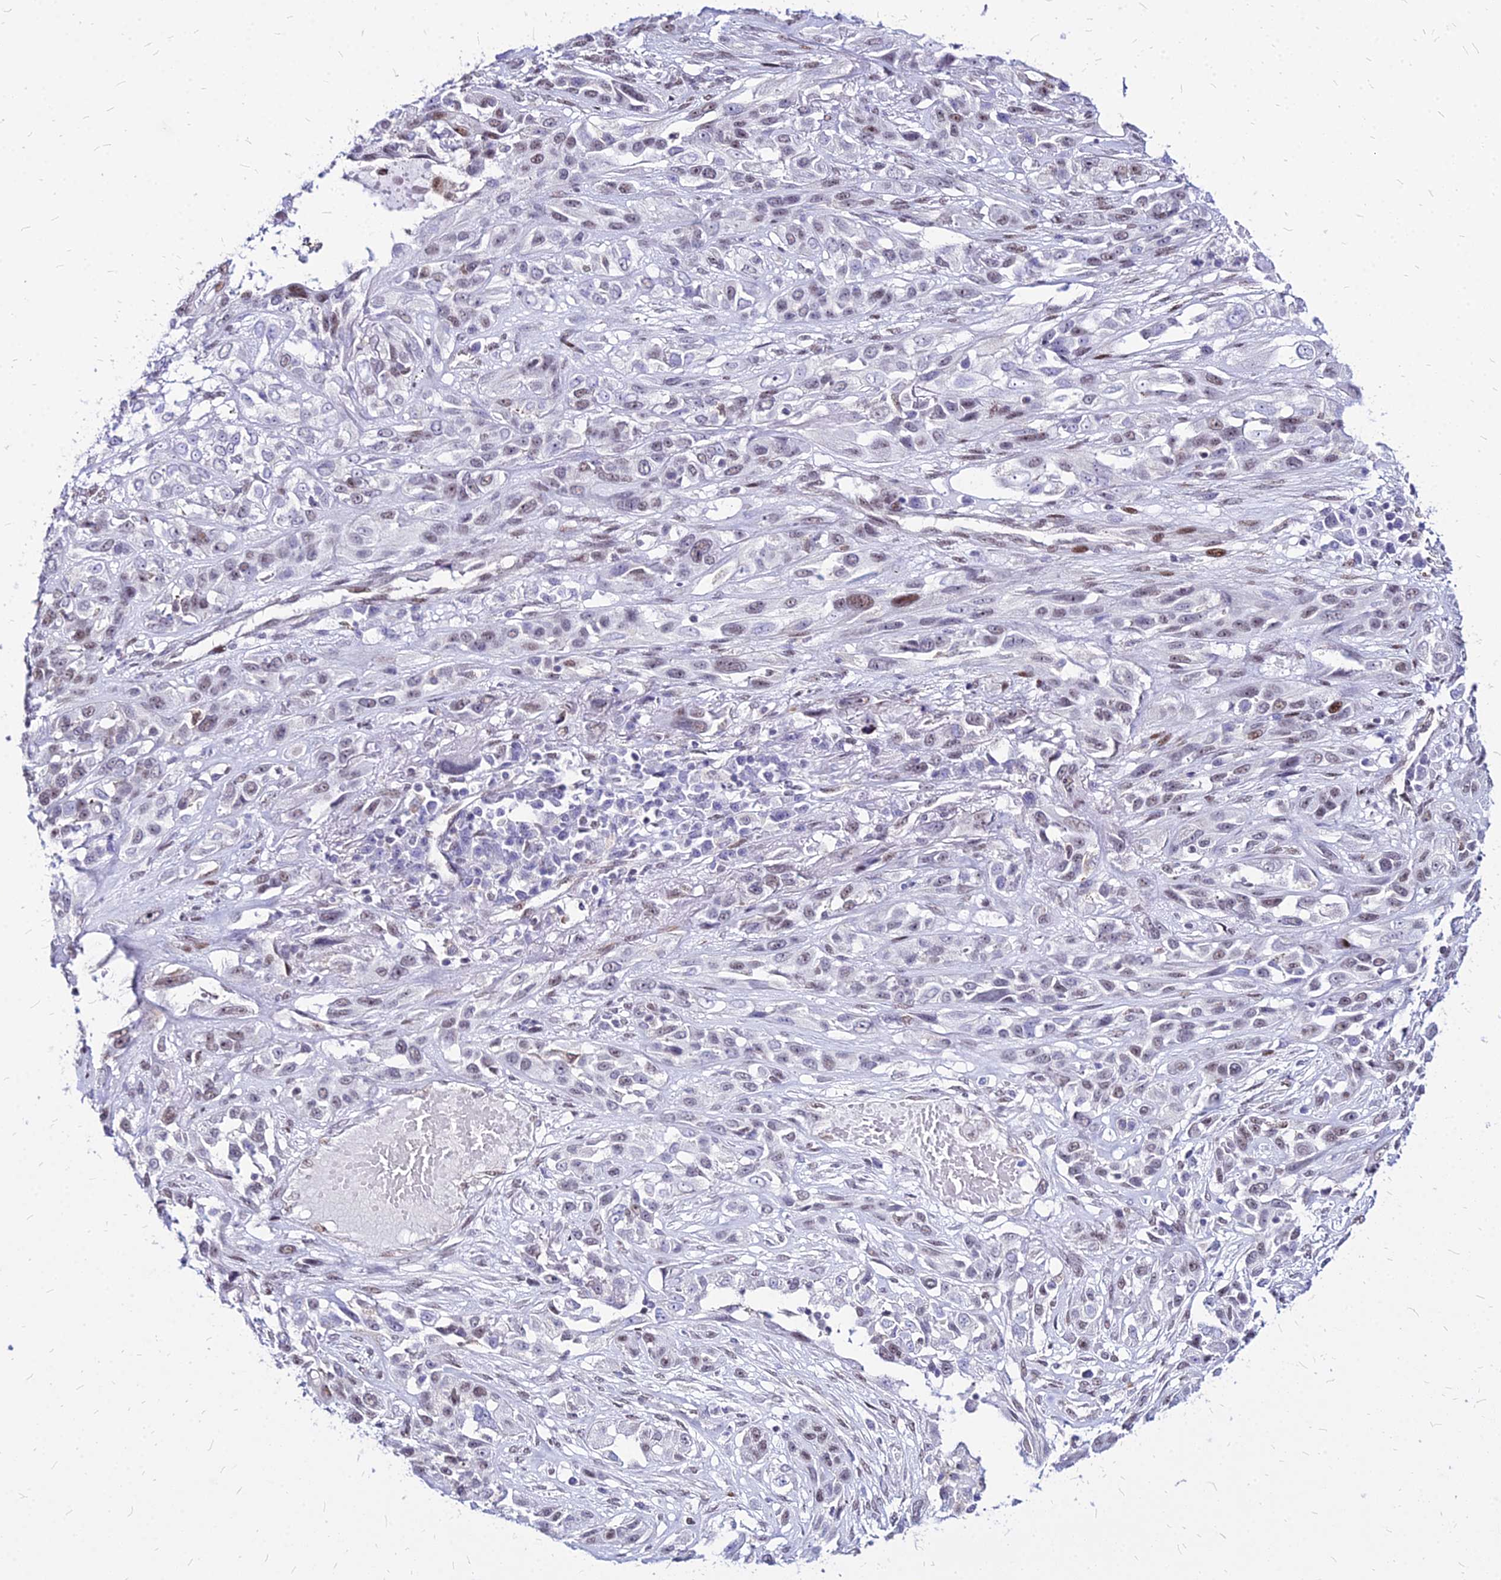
{"staining": {"intensity": "moderate", "quantity": "<25%", "location": "nuclear"}, "tissue": "lung cancer", "cell_type": "Tumor cells", "image_type": "cancer", "snomed": [{"axis": "morphology", "description": "Squamous cell carcinoma, NOS"}, {"axis": "topography", "description": "Lung"}], "caption": "The immunohistochemical stain labels moderate nuclear staining in tumor cells of lung cancer tissue.", "gene": "FDX2", "patient": {"sex": "female", "age": 70}}